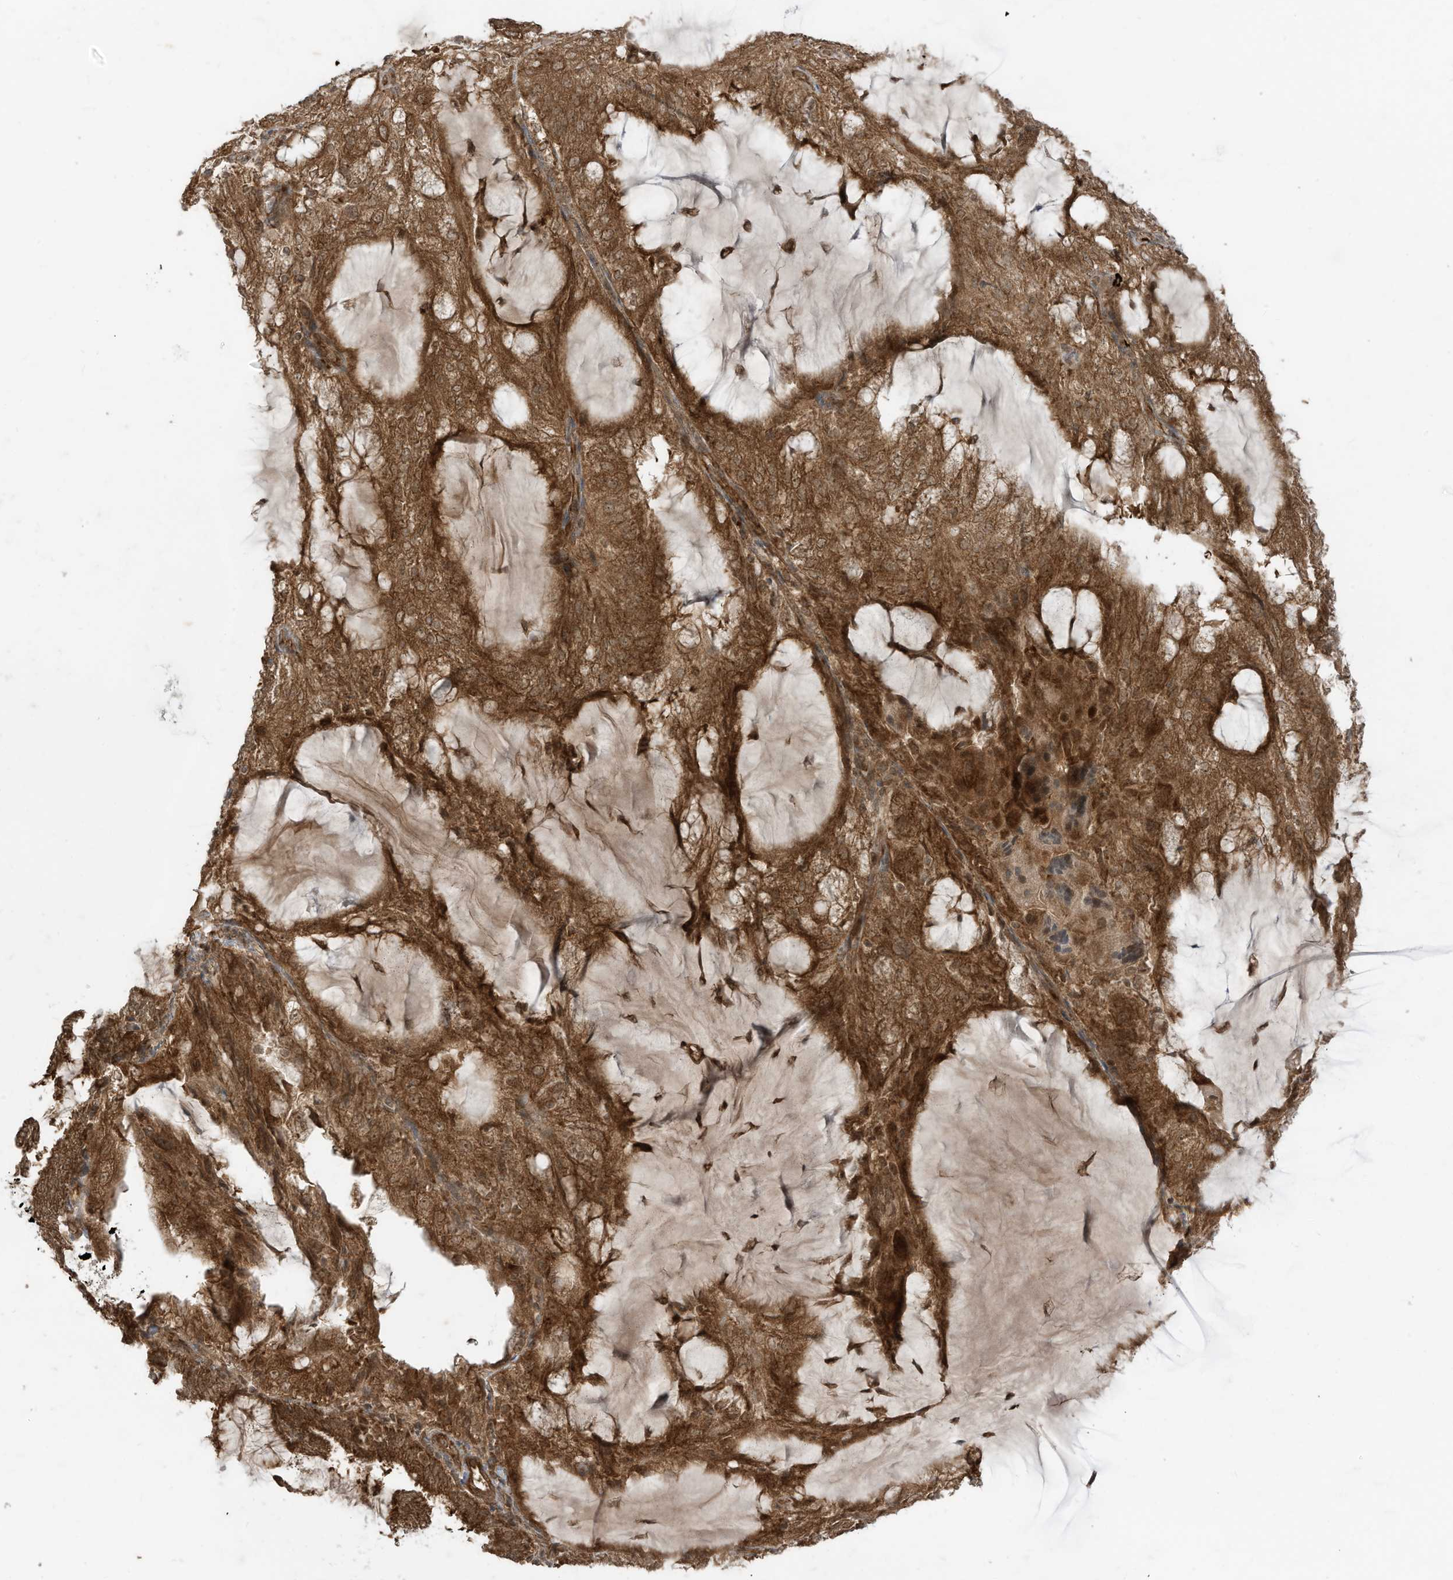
{"staining": {"intensity": "moderate", "quantity": ">75%", "location": "cytoplasmic/membranous"}, "tissue": "endometrial cancer", "cell_type": "Tumor cells", "image_type": "cancer", "snomed": [{"axis": "morphology", "description": "Adenocarcinoma, NOS"}, {"axis": "topography", "description": "Endometrium"}], "caption": "Tumor cells display moderate cytoplasmic/membranous staining in approximately >75% of cells in endometrial cancer (adenocarcinoma).", "gene": "TRIM67", "patient": {"sex": "female", "age": 81}}